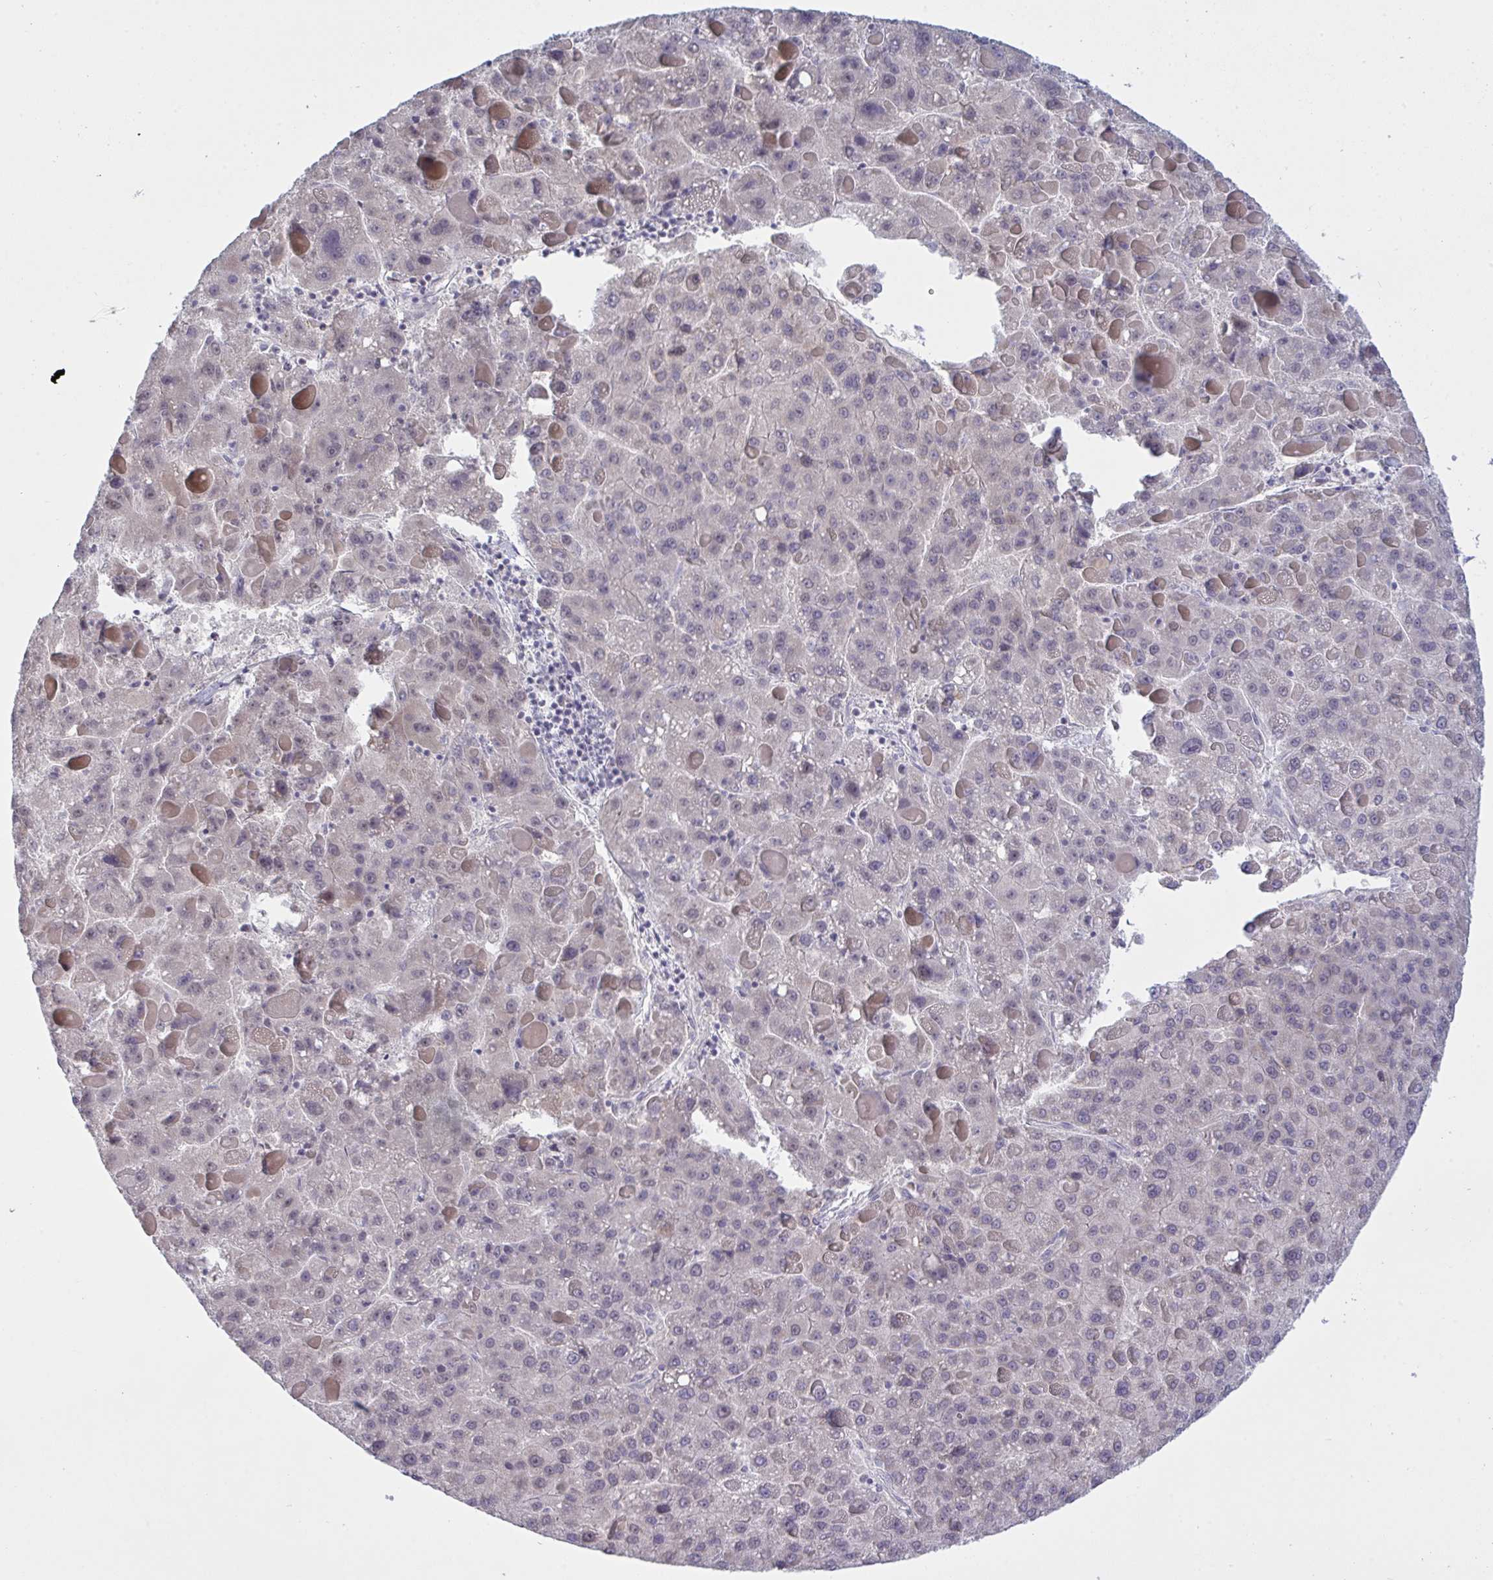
{"staining": {"intensity": "negative", "quantity": "none", "location": "none"}, "tissue": "liver cancer", "cell_type": "Tumor cells", "image_type": "cancer", "snomed": [{"axis": "morphology", "description": "Carcinoma, Hepatocellular, NOS"}, {"axis": "topography", "description": "Liver"}], "caption": "Tumor cells are negative for protein expression in human hepatocellular carcinoma (liver). Nuclei are stained in blue.", "gene": "ZNF784", "patient": {"sex": "female", "age": 82}}